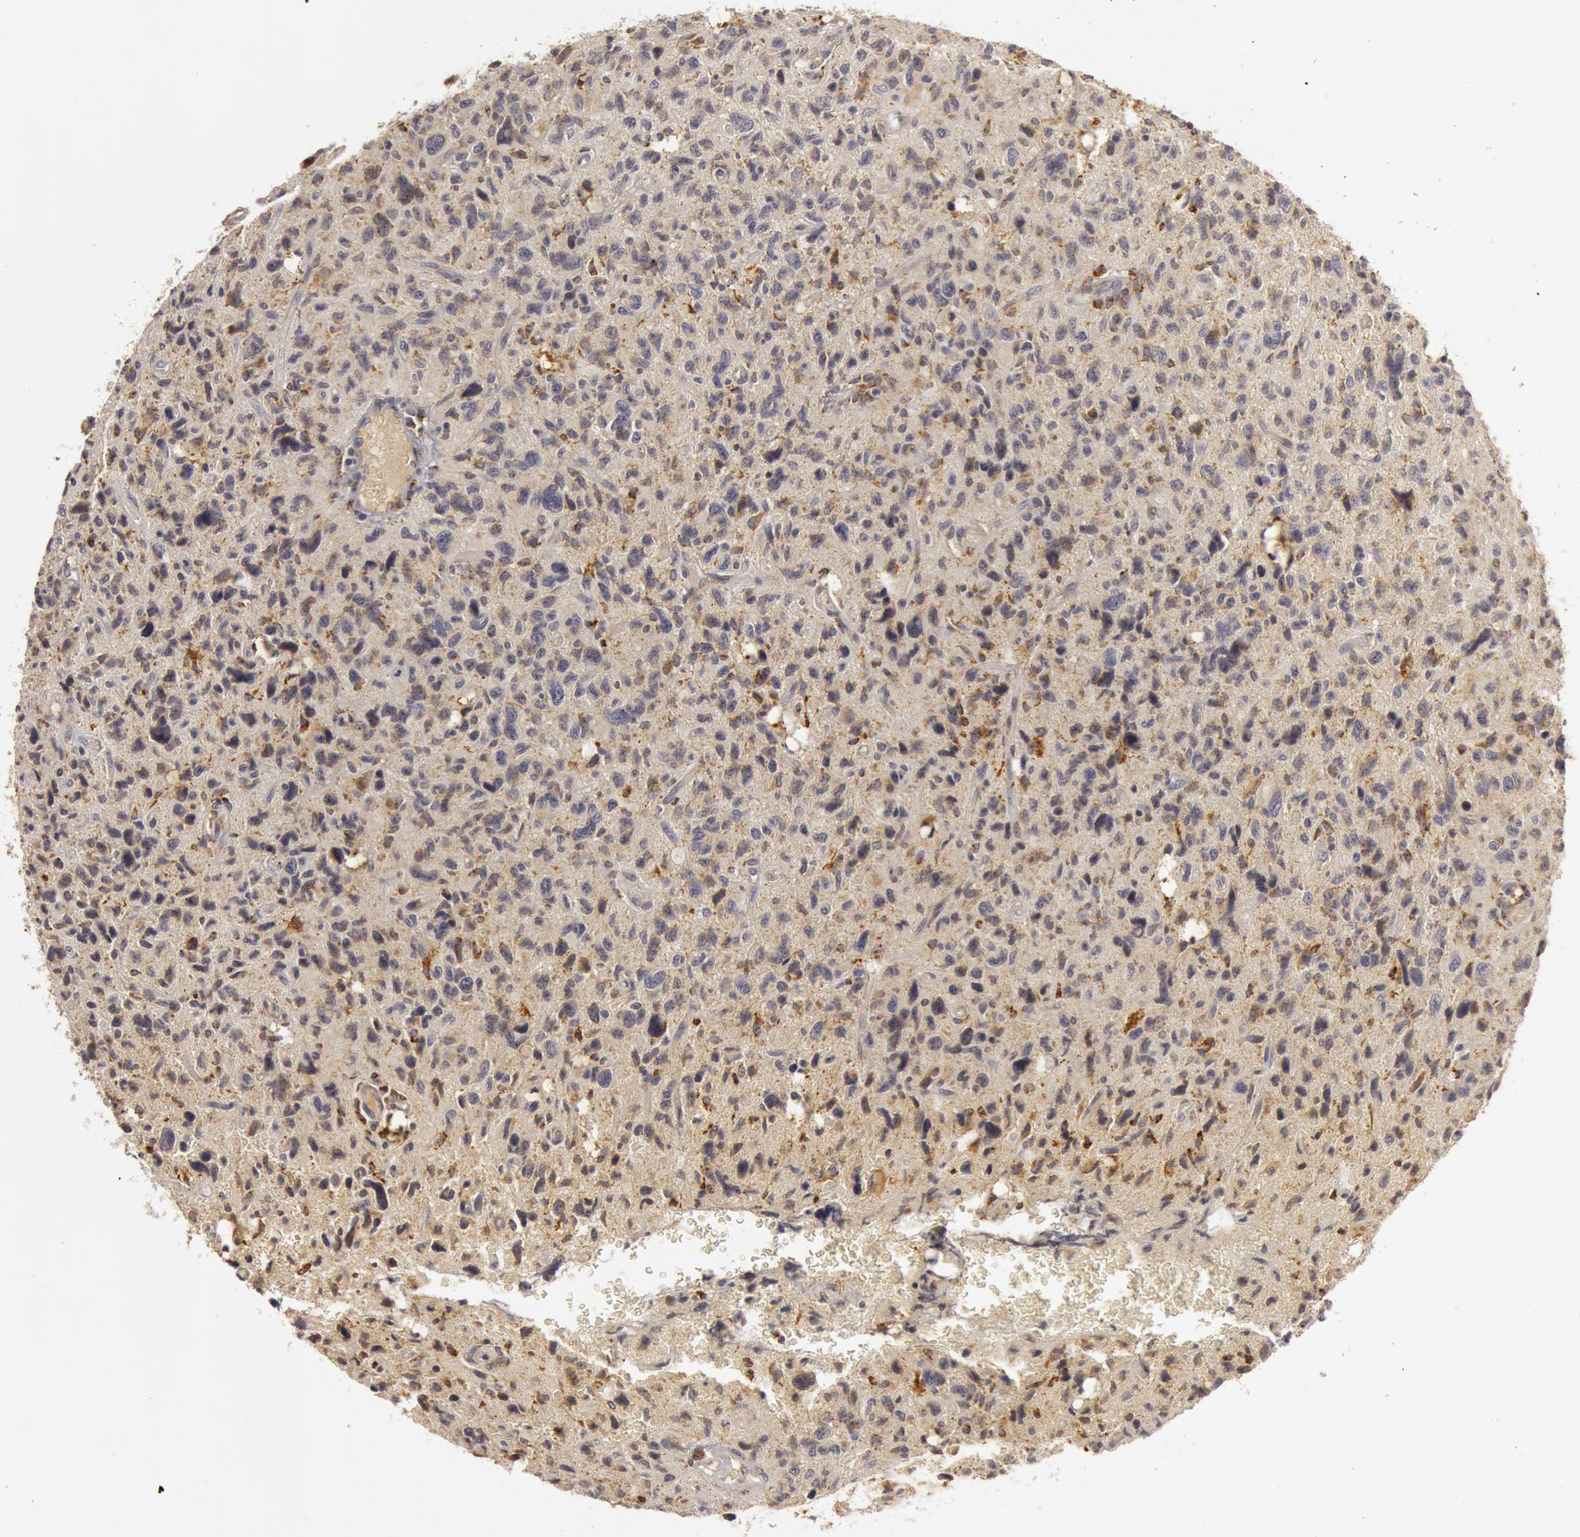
{"staining": {"intensity": "moderate", "quantity": ">75%", "location": "cytoplasmic/membranous"}, "tissue": "glioma", "cell_type": "Tumor cells", "image_type": "cancer", "snomed": [{"axis": "morphology", "description": "Glioma, malignant, High grade"}, {"axis": "topography", "description": "Brain"}], "caption": "Moderate cytoplasmic/membranous protein staining is seen in about >75% of tumor cells in malignant glioma (high-grade).", "gene": "C7", "patient": {"sex": "female", "age": 60}}